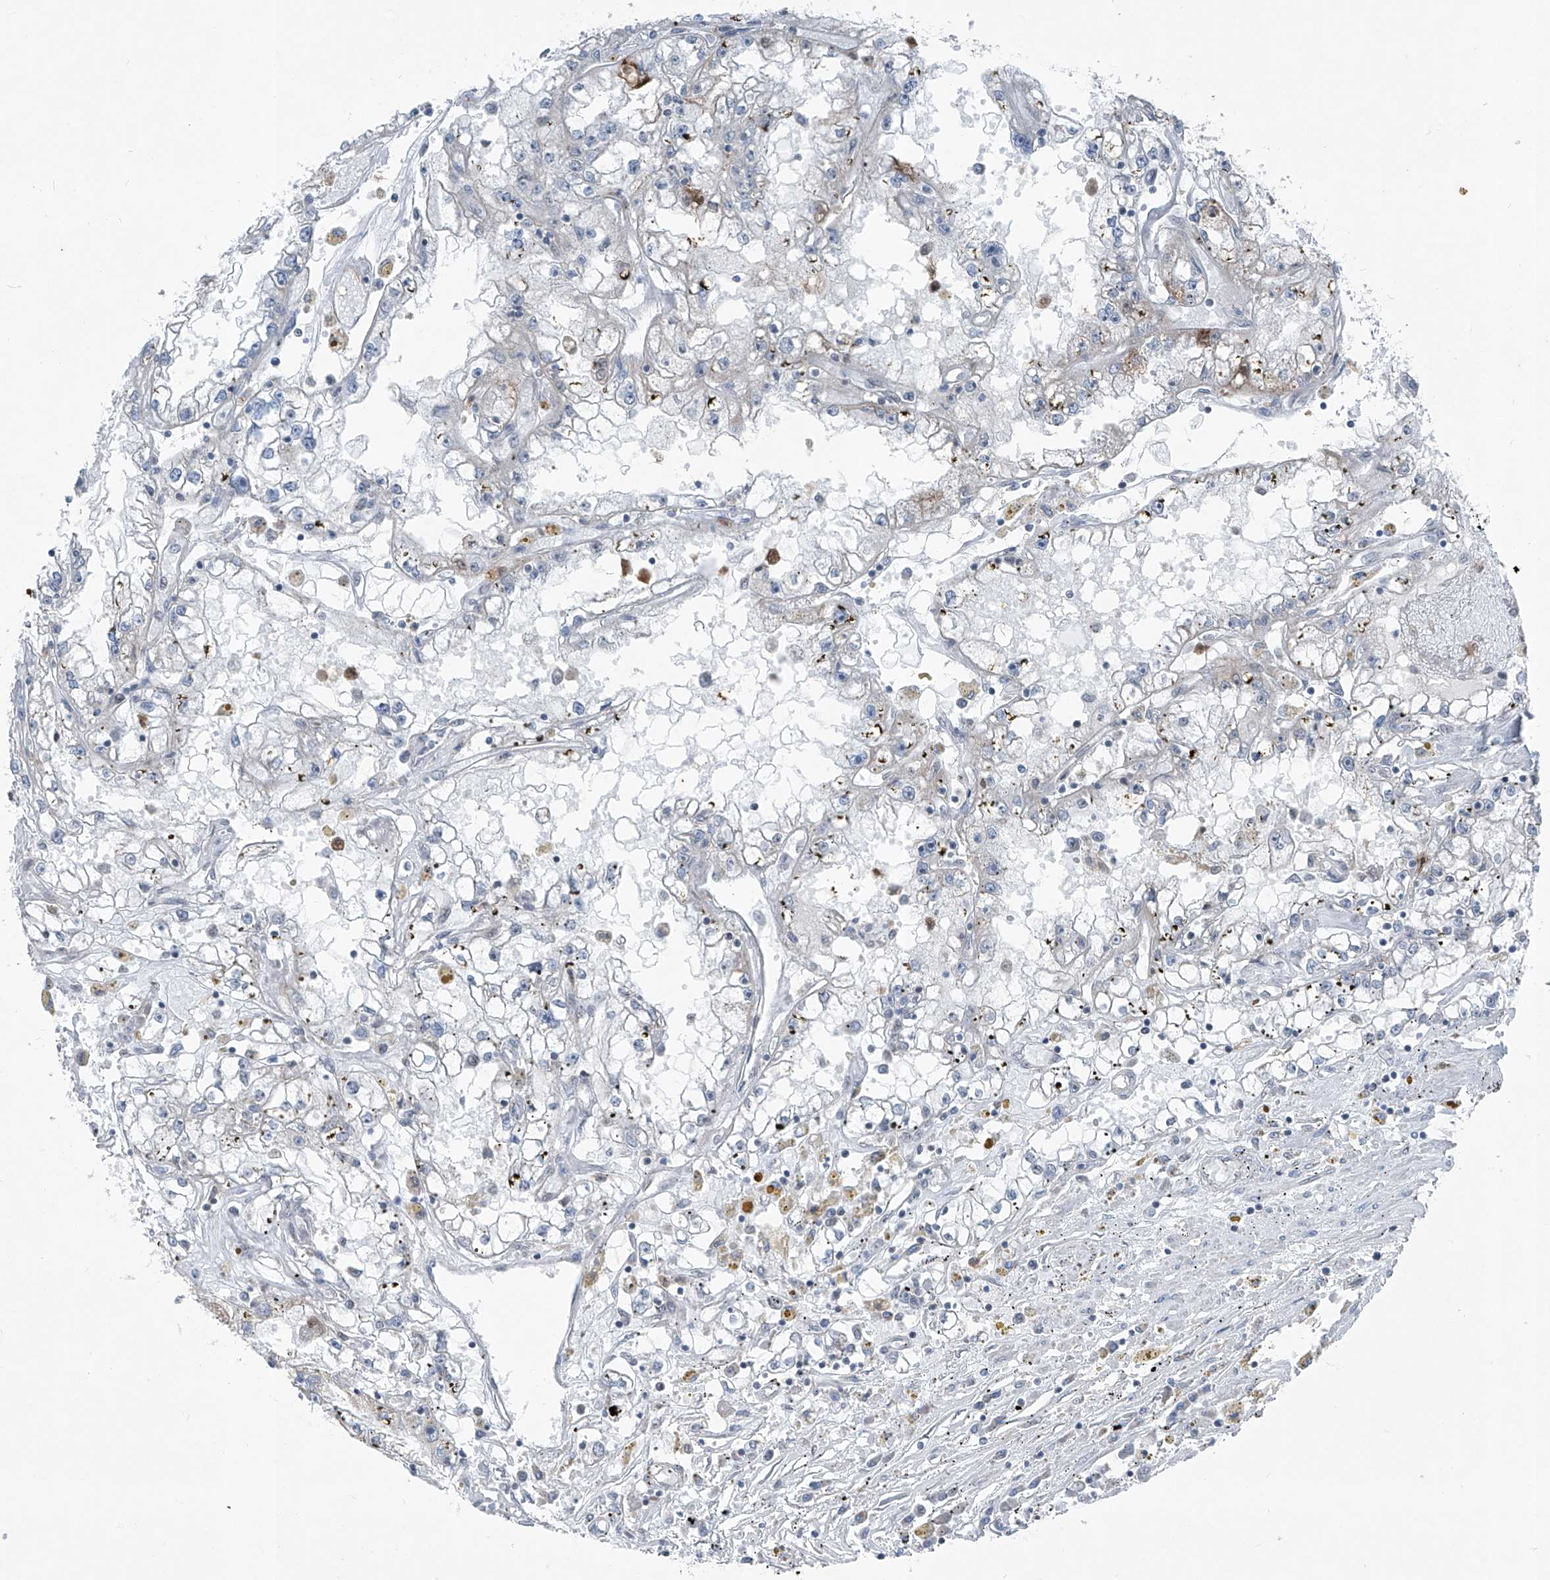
{"staining": {"intensity": "negative", "quantity": "none", "location": "none"}, "tissue": "renal cancer", "cell_type": "Tumor cells", "image_type": "cancer", "snomed": [{"axis": "morphology", "description": "Adenocarcinoma, NOS"}, {"axis": "topography", "description": "Kidney"}], "caption": "A photomicrograph of renal adenocarcinoma stained for a protein demonstrates no brown staining in tumor cells.", "gene": "DYRK1B", "patient": {"sex": "male", "age": 56}}